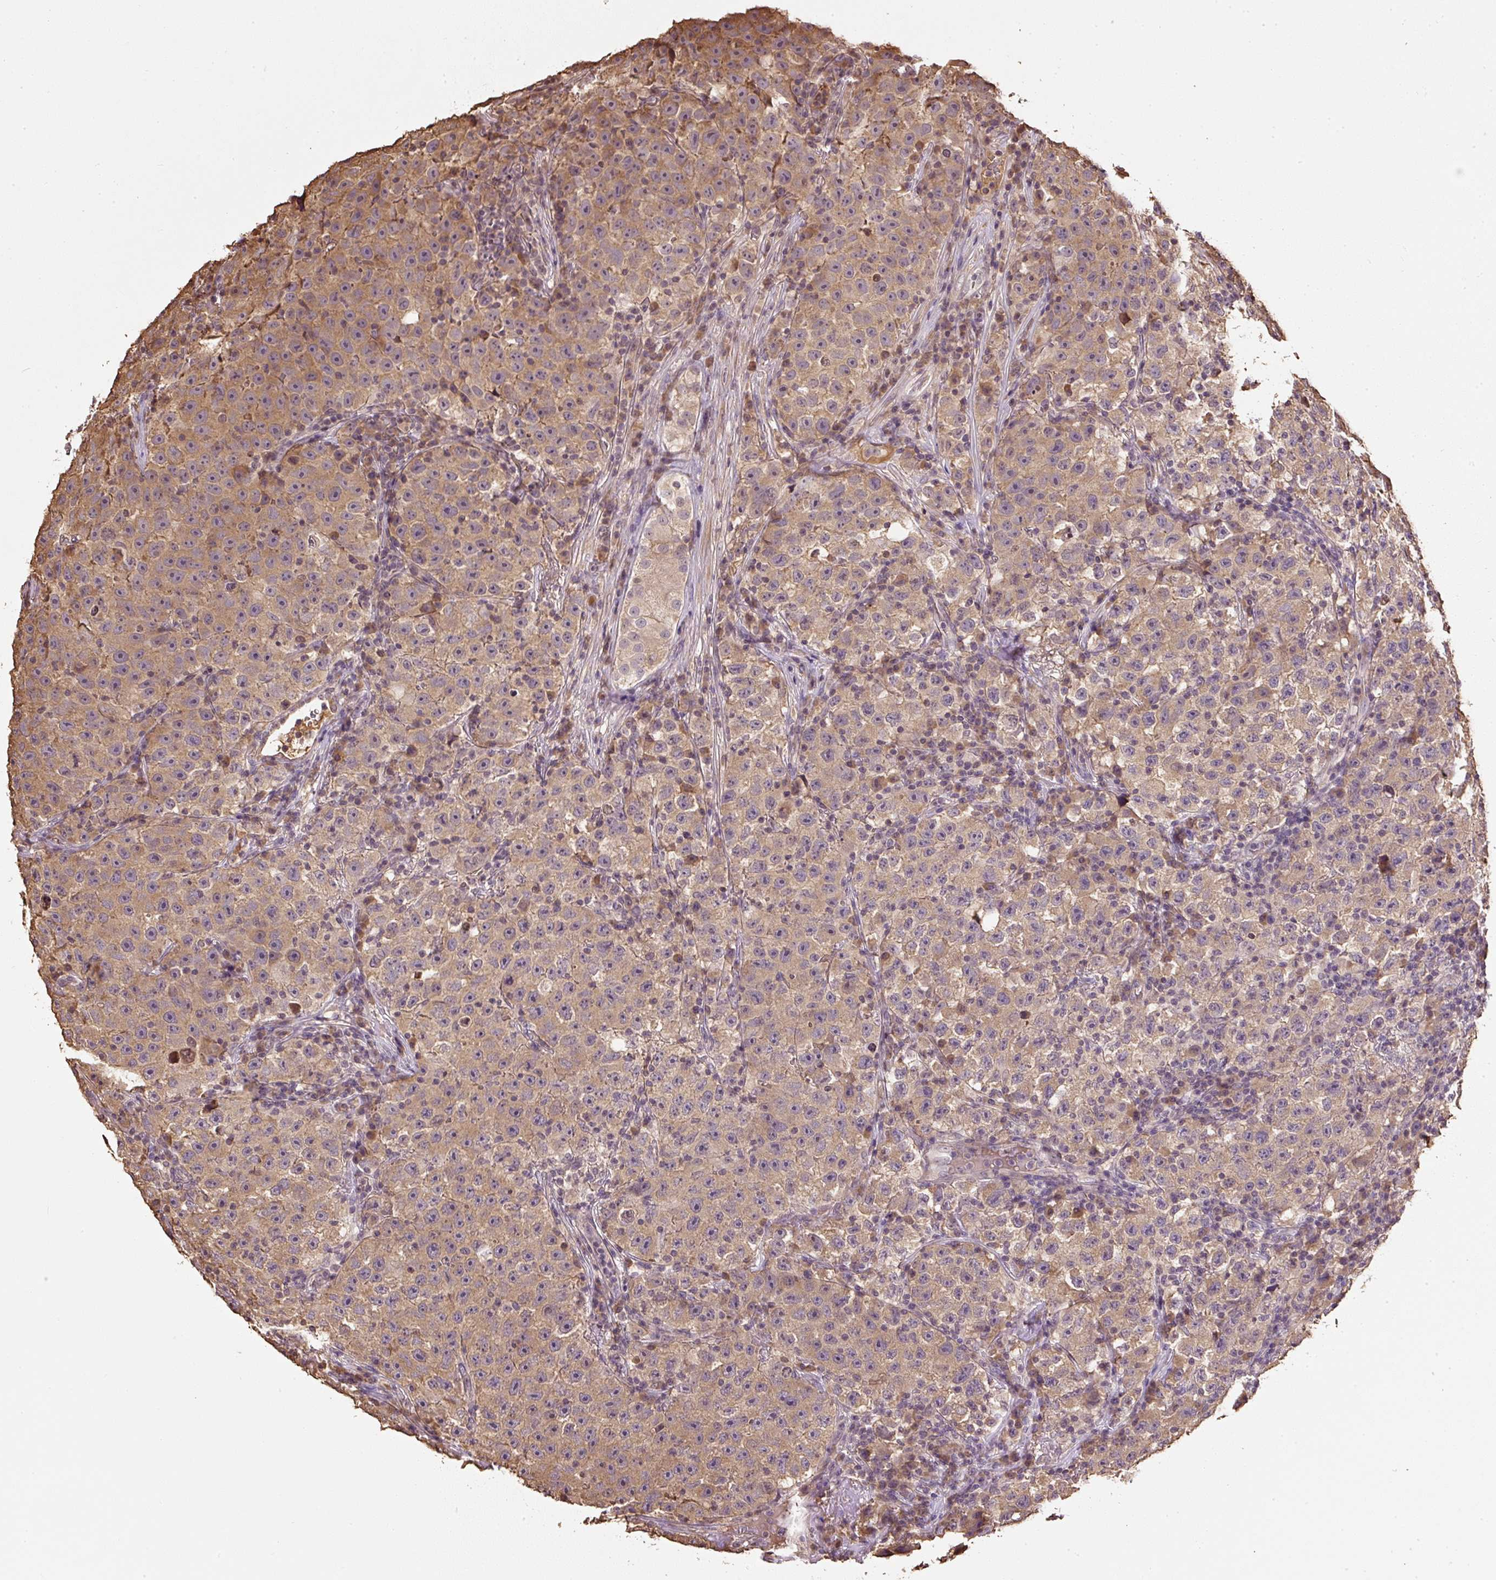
{"staining": {"intensity": "moderate", "quantity": ">75%", "location": "cytoplasmic/membranous"}, "tissue": "testis cancer", "cell_type": "Tumor cells", "image_type": "cancer", "snomed": [{"axis": "morphology", "description": "Seminoma, NOS"}, {"axis": "topography", "description": "Testis"}], "caption": "This is a micrograph of immunohistochemistry staining of testis cancer, which shows moderate positivity in the cytoplasmic/membranous of tumor cells.", "gene": "TMEM170B", "patient": {"sex": "male", "age": 22}}